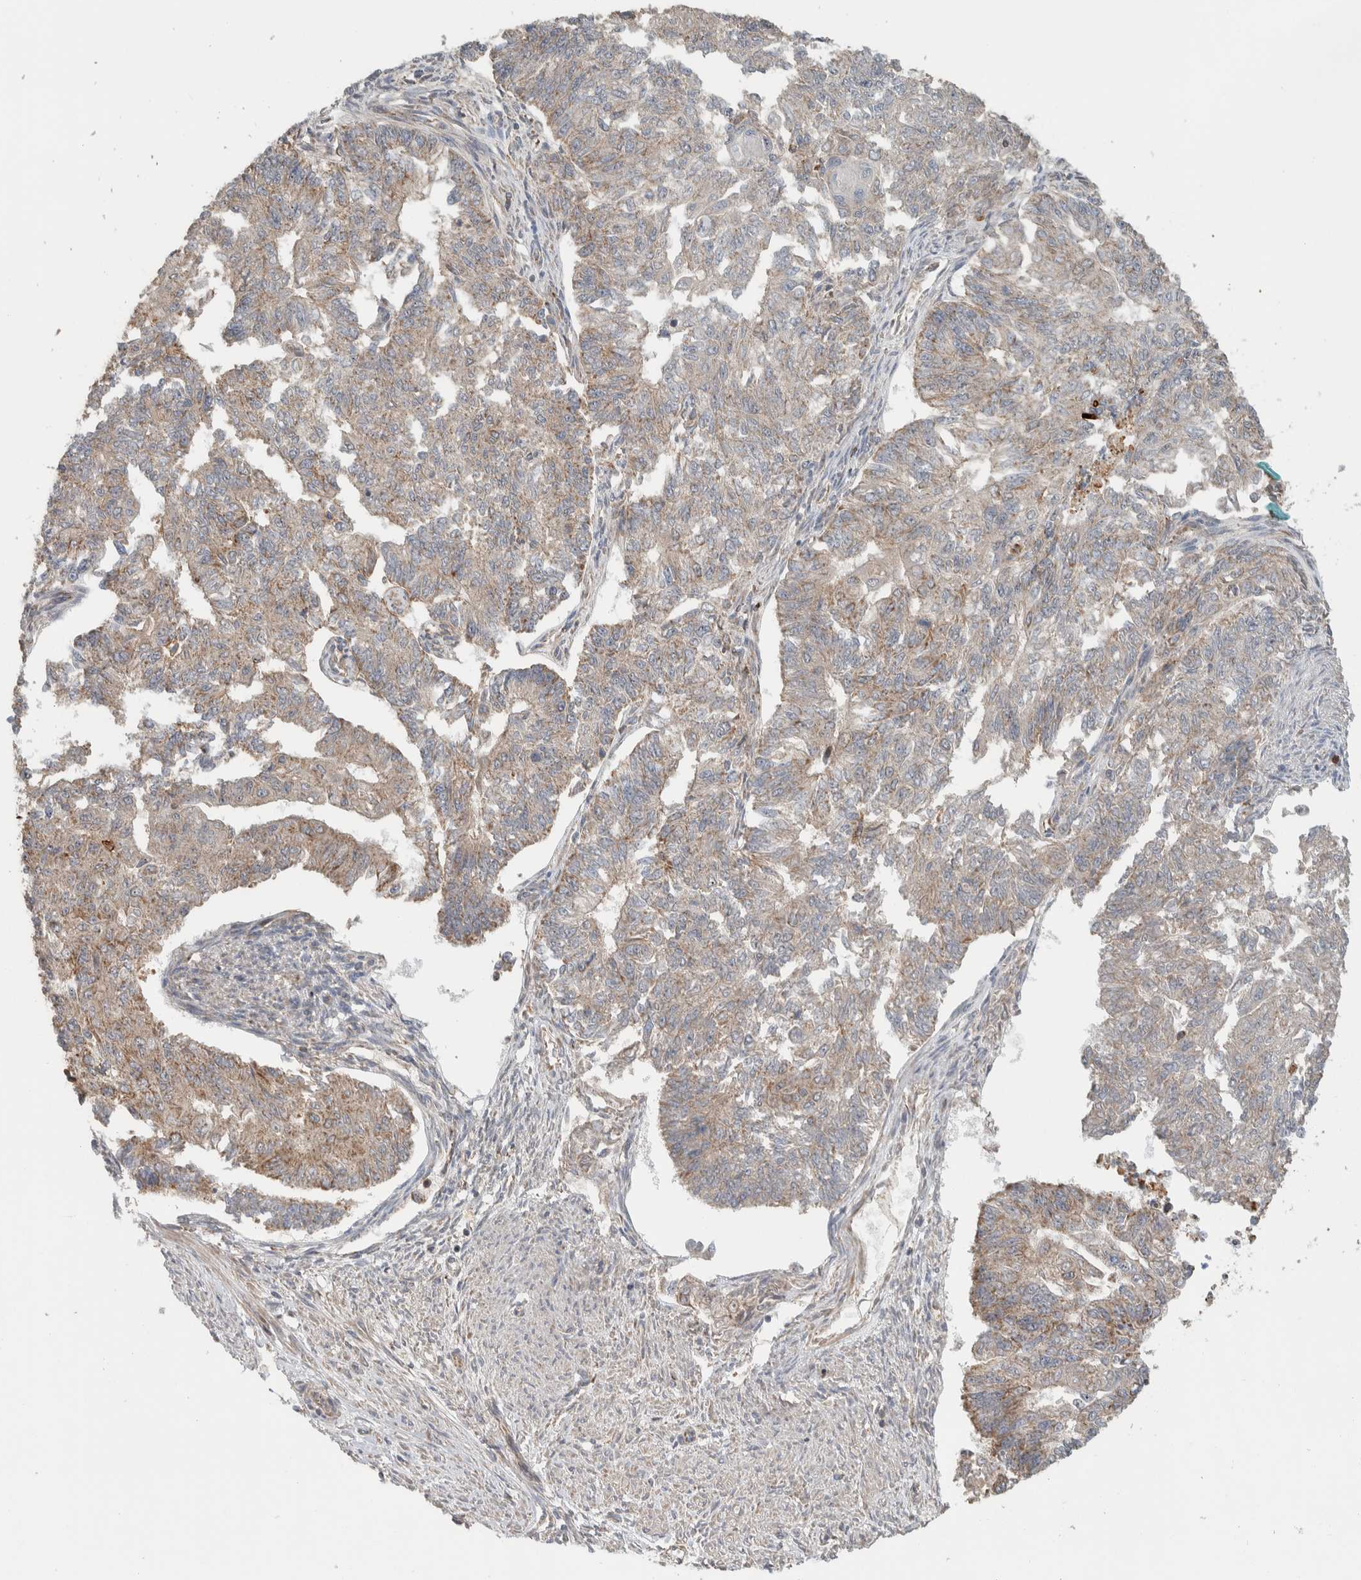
{"staining": {"intensity": "weak", "quantity": ">75%", "location": "cytoplasmic/membranous"}, "tissue": "endometrial cancer", "cell_type": "Tumor cells", "image_type": "cancer", "snomed": [{"axis": "morphology", "description": "Adenocarcinoma, NOS"}, {"axis": "topography", "description": "Endometrium"}], "caption": "IHC (DAB (3,3'-diaminobenzidine)) staining of human endometrial cancer (adenocarcinoma) shows weak cytoplasmic/membranous protein expression in approximately >75% of tumor cells.", "gene": "VPS53", "patient": {"sex": "female", "age": 32}}